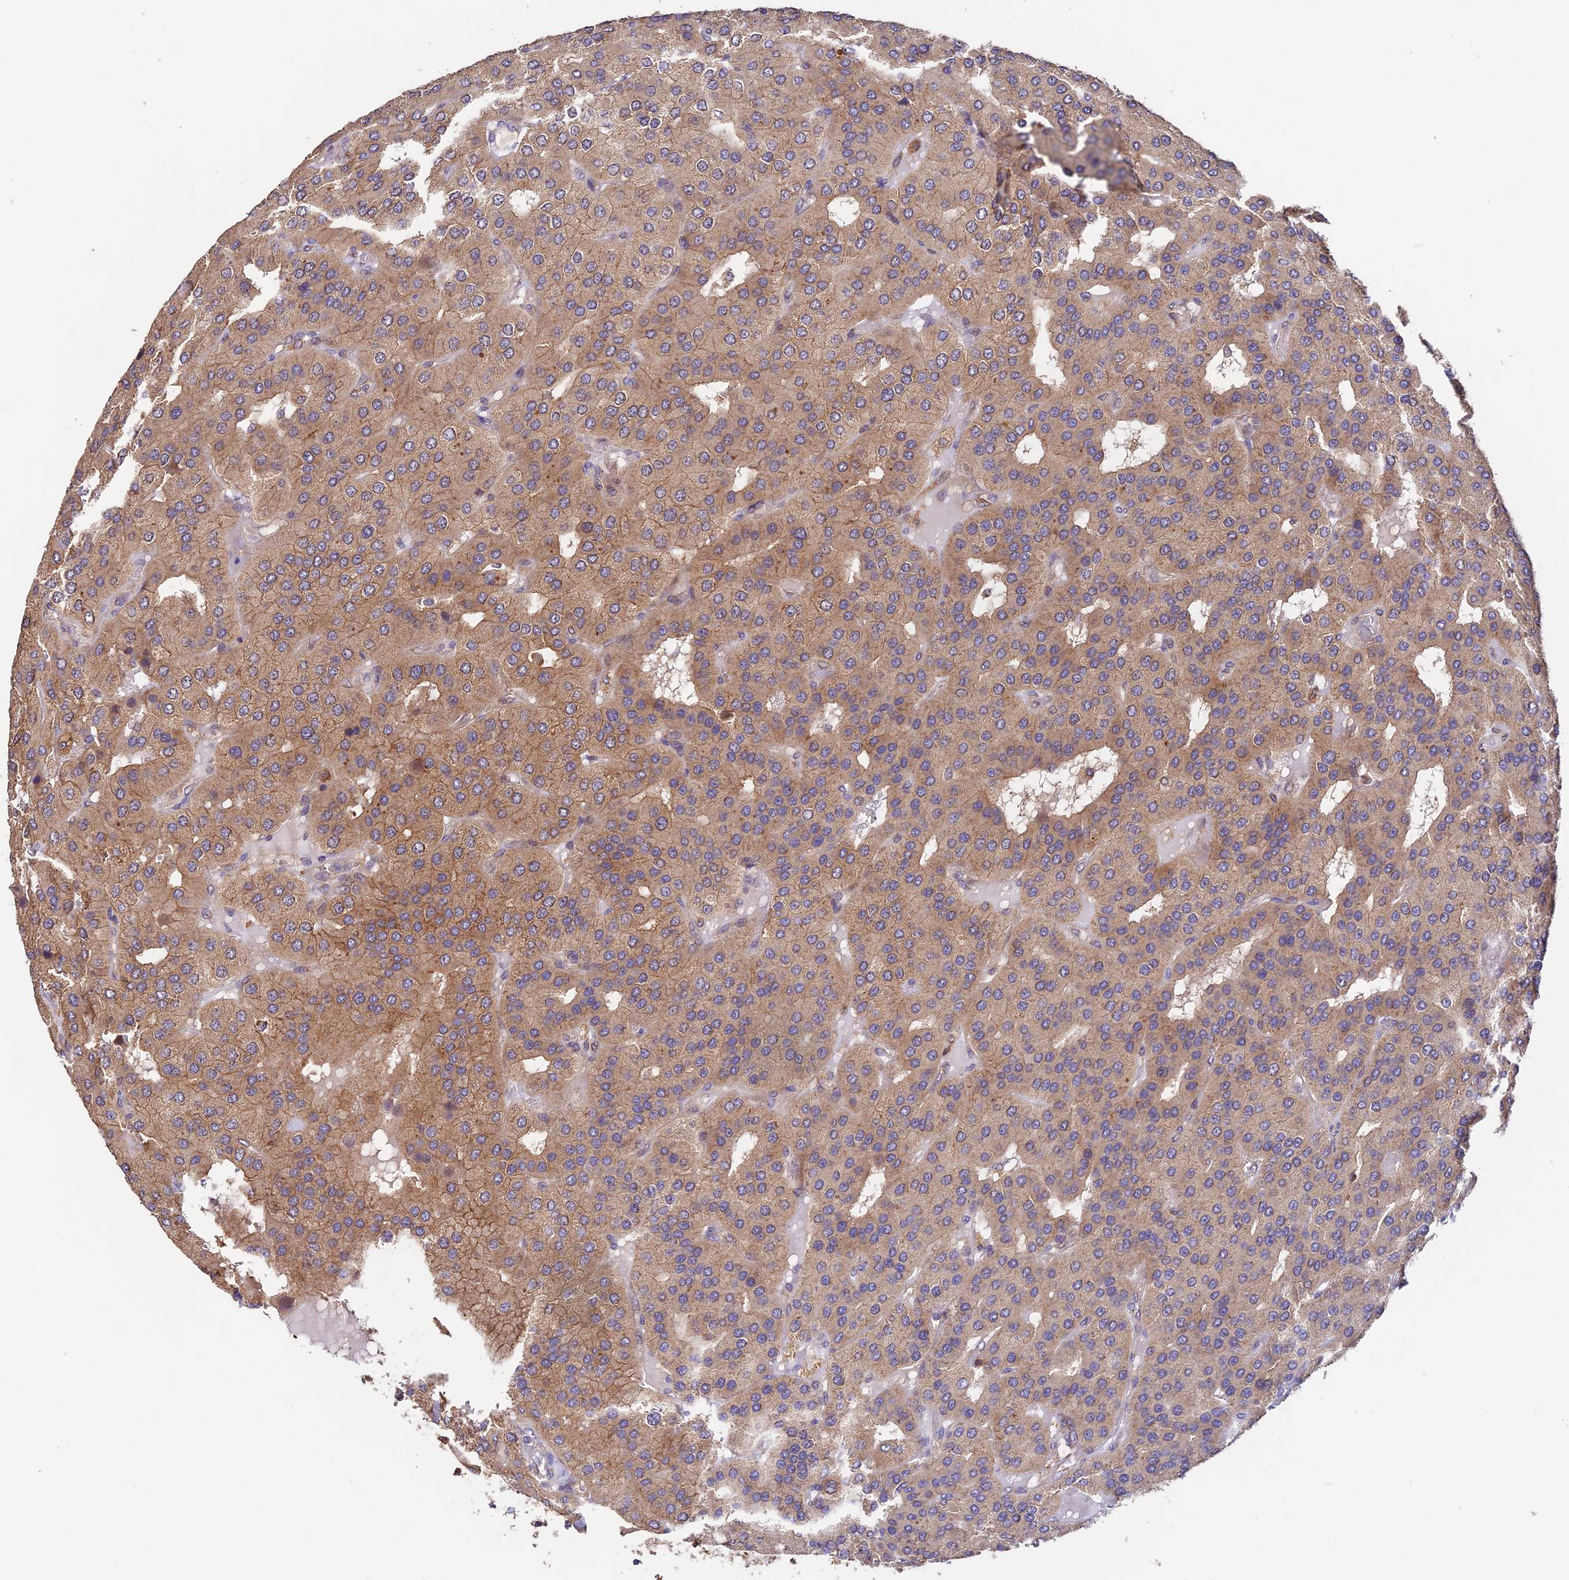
{"staining": {"intensity": "moderate", "quantity": ">75%", "location": "cytoplasmic/membranous"}, "tissue": "parathyroid gland", "cell_type": "Glandular cells", "image_type": "normal", "snomed": [{"axis": "morphology", "description": "Normal tissue, NOS"}, {"axis": "morphology", "description": "Adenoma, NOS"}, {"axis": "topography", "description": "Parathyroid gland"}], "caption": "Unremarkable parathyroid gland shows moderate cytoplasmic/membranous positivity in approximately >75% of glandular cells, visualized by immunohistochemistry. (Brightfield microscopy of DAB IHC at high magnification).", "gene": "EMC3", "patient": {"sex": "female", "age": 86}}